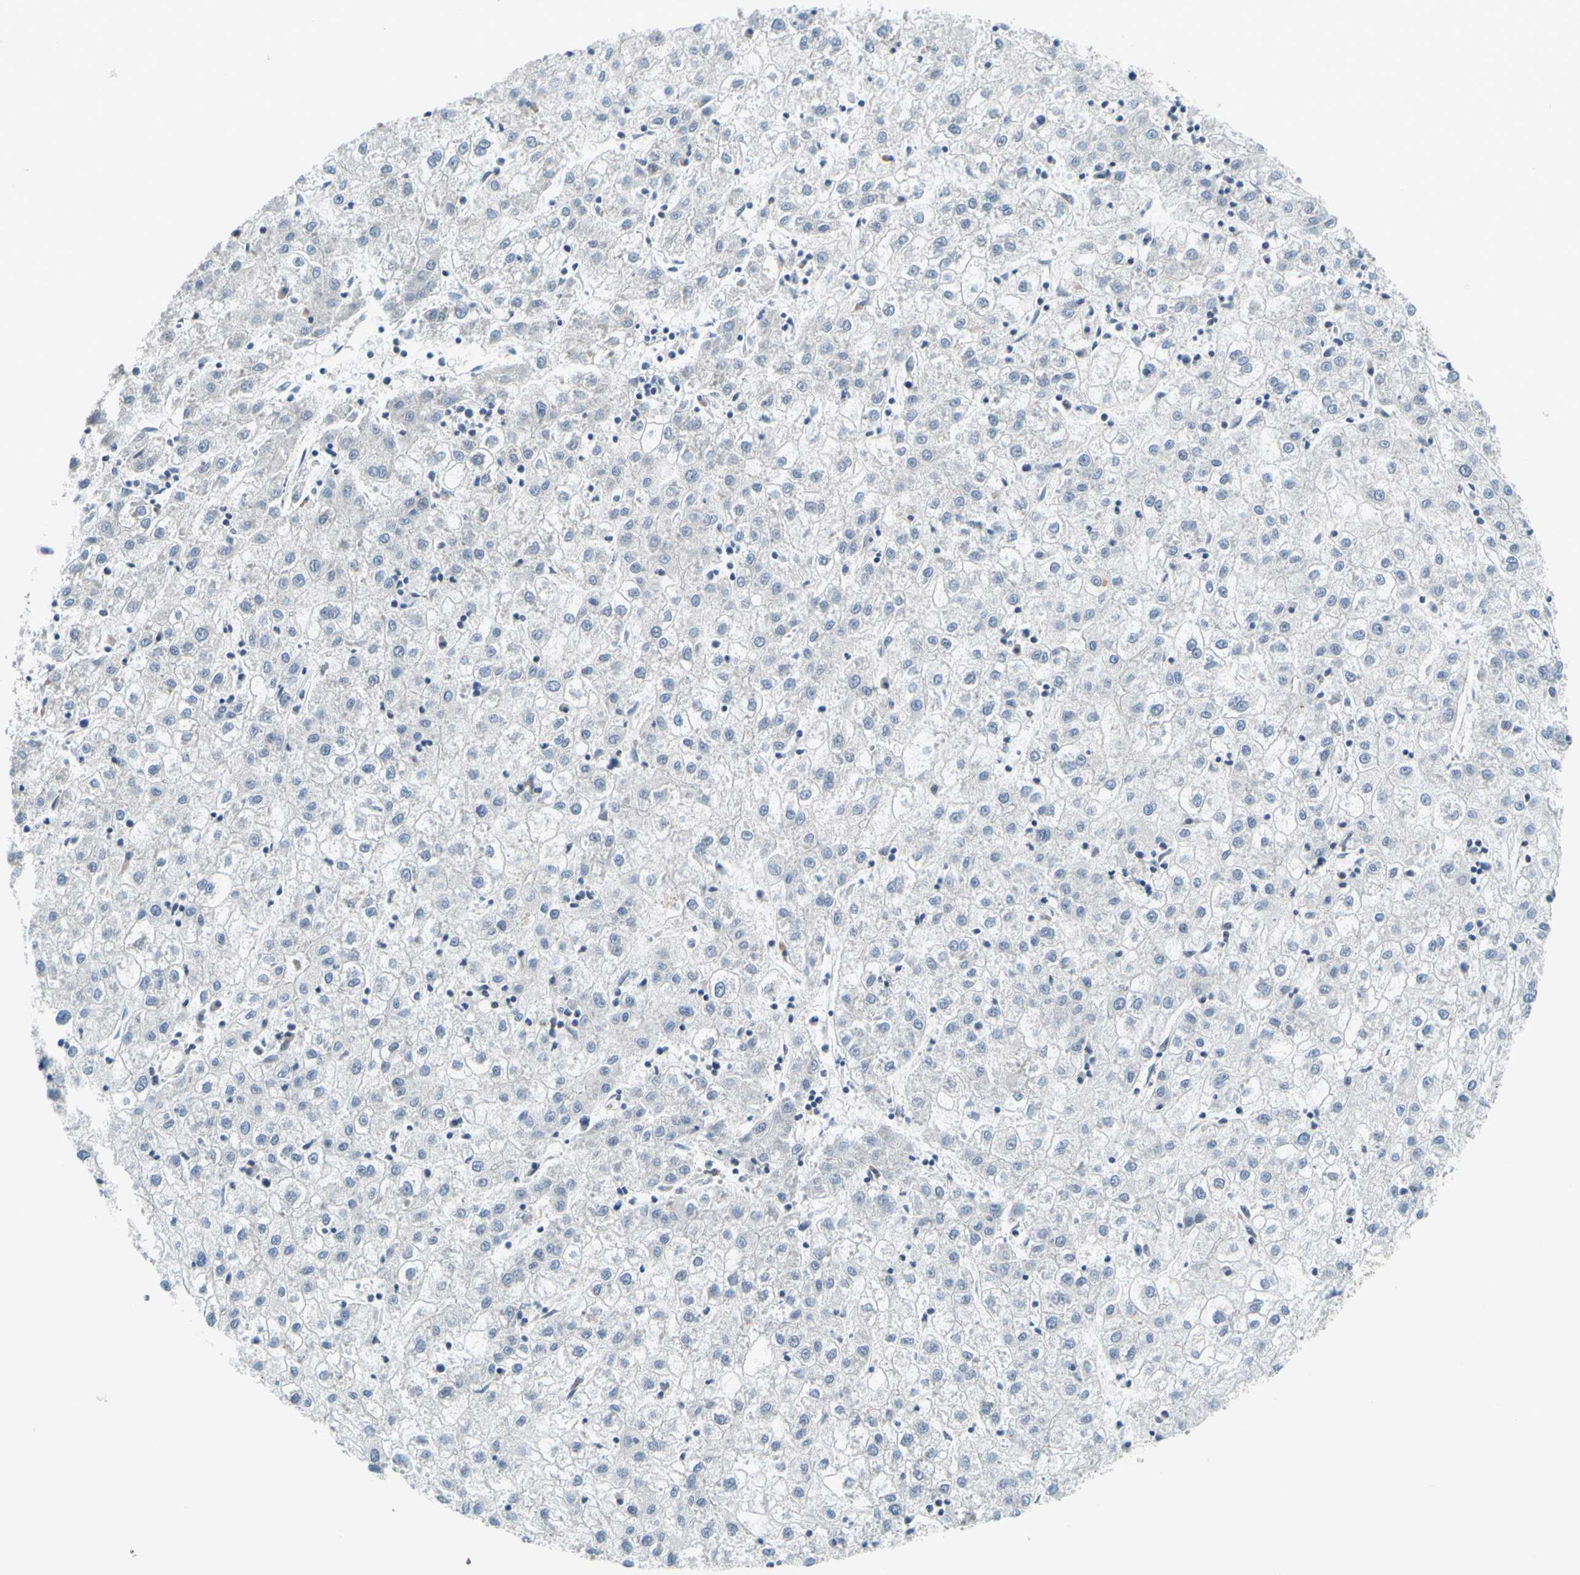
{"staining": {"intensity": "negative", "quantity": "none", "location": "none"}, "tissue": "liver cancer", "cell_type": "Tumor cells", "image_type": "cancer", "snomed": [{"axis": "morphology", "description": "Carcinoma, Hepatocellular, NOS"}, {"axis": "topography", "description": "Liver"}], "caption": "The image reveals no significant staining in tumor cells of liver cancer.", "gene": "MAPK9", "patient": {"sex": "male", "age": 72}}